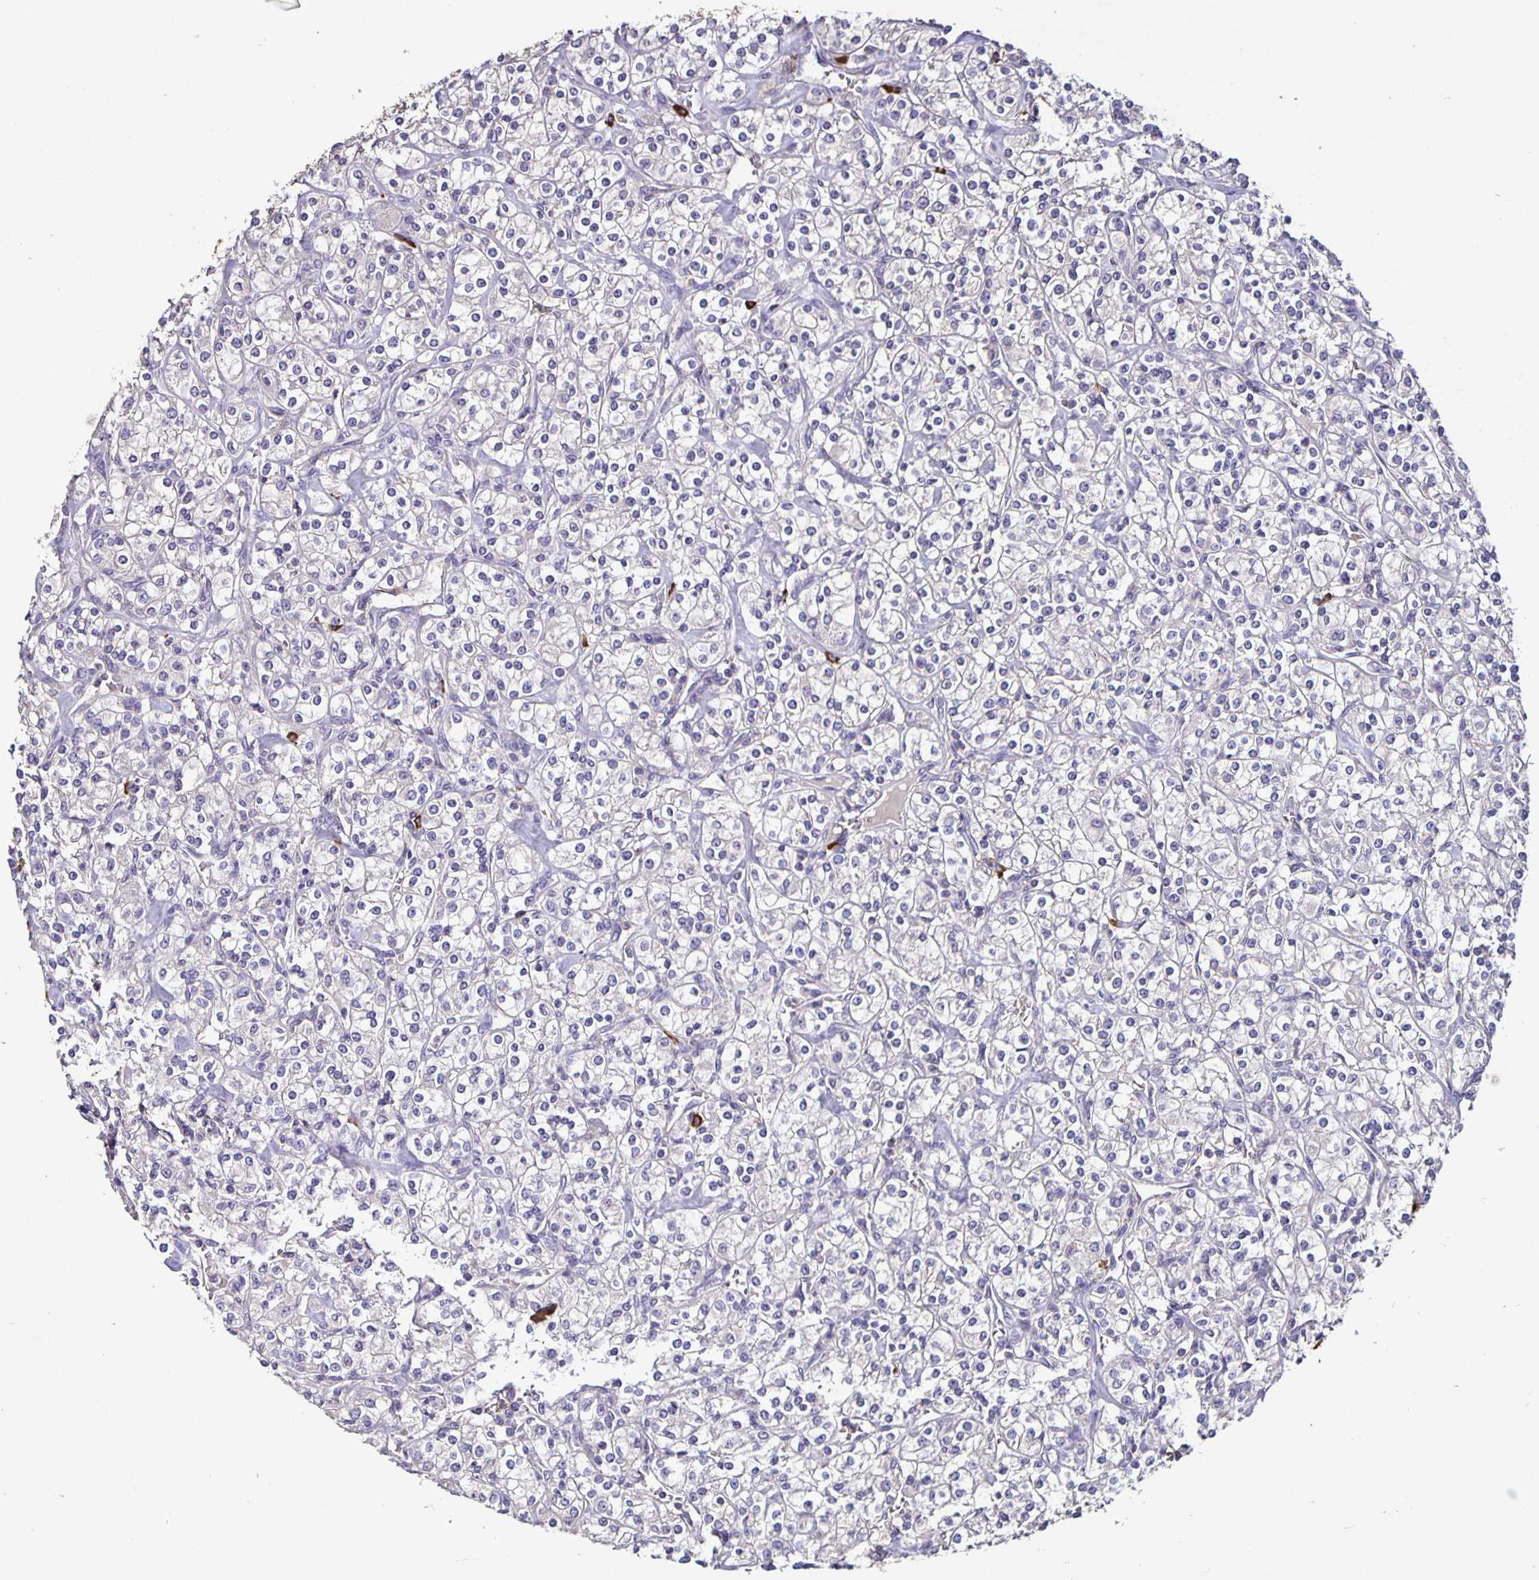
{"staining": {"intensity": "negative", "quantity": "none", "location": "none"}, "tissue": "renal cancer", "cell_type": "Tumor cells", "image_type": "cancer", "snomed": [{"axis": "morphology", "description": "Adenocarcinoma, NOS"}, {"axis": "topography", "description": "Kidney"}], "caption": "This is an immunohistochemistry (IHC) histopathology image of human renal adenocarcinoma. There is no positivity in tumor cells.", "gene": "FCER1A", "patient": {"sex": "male", "age": 77}}